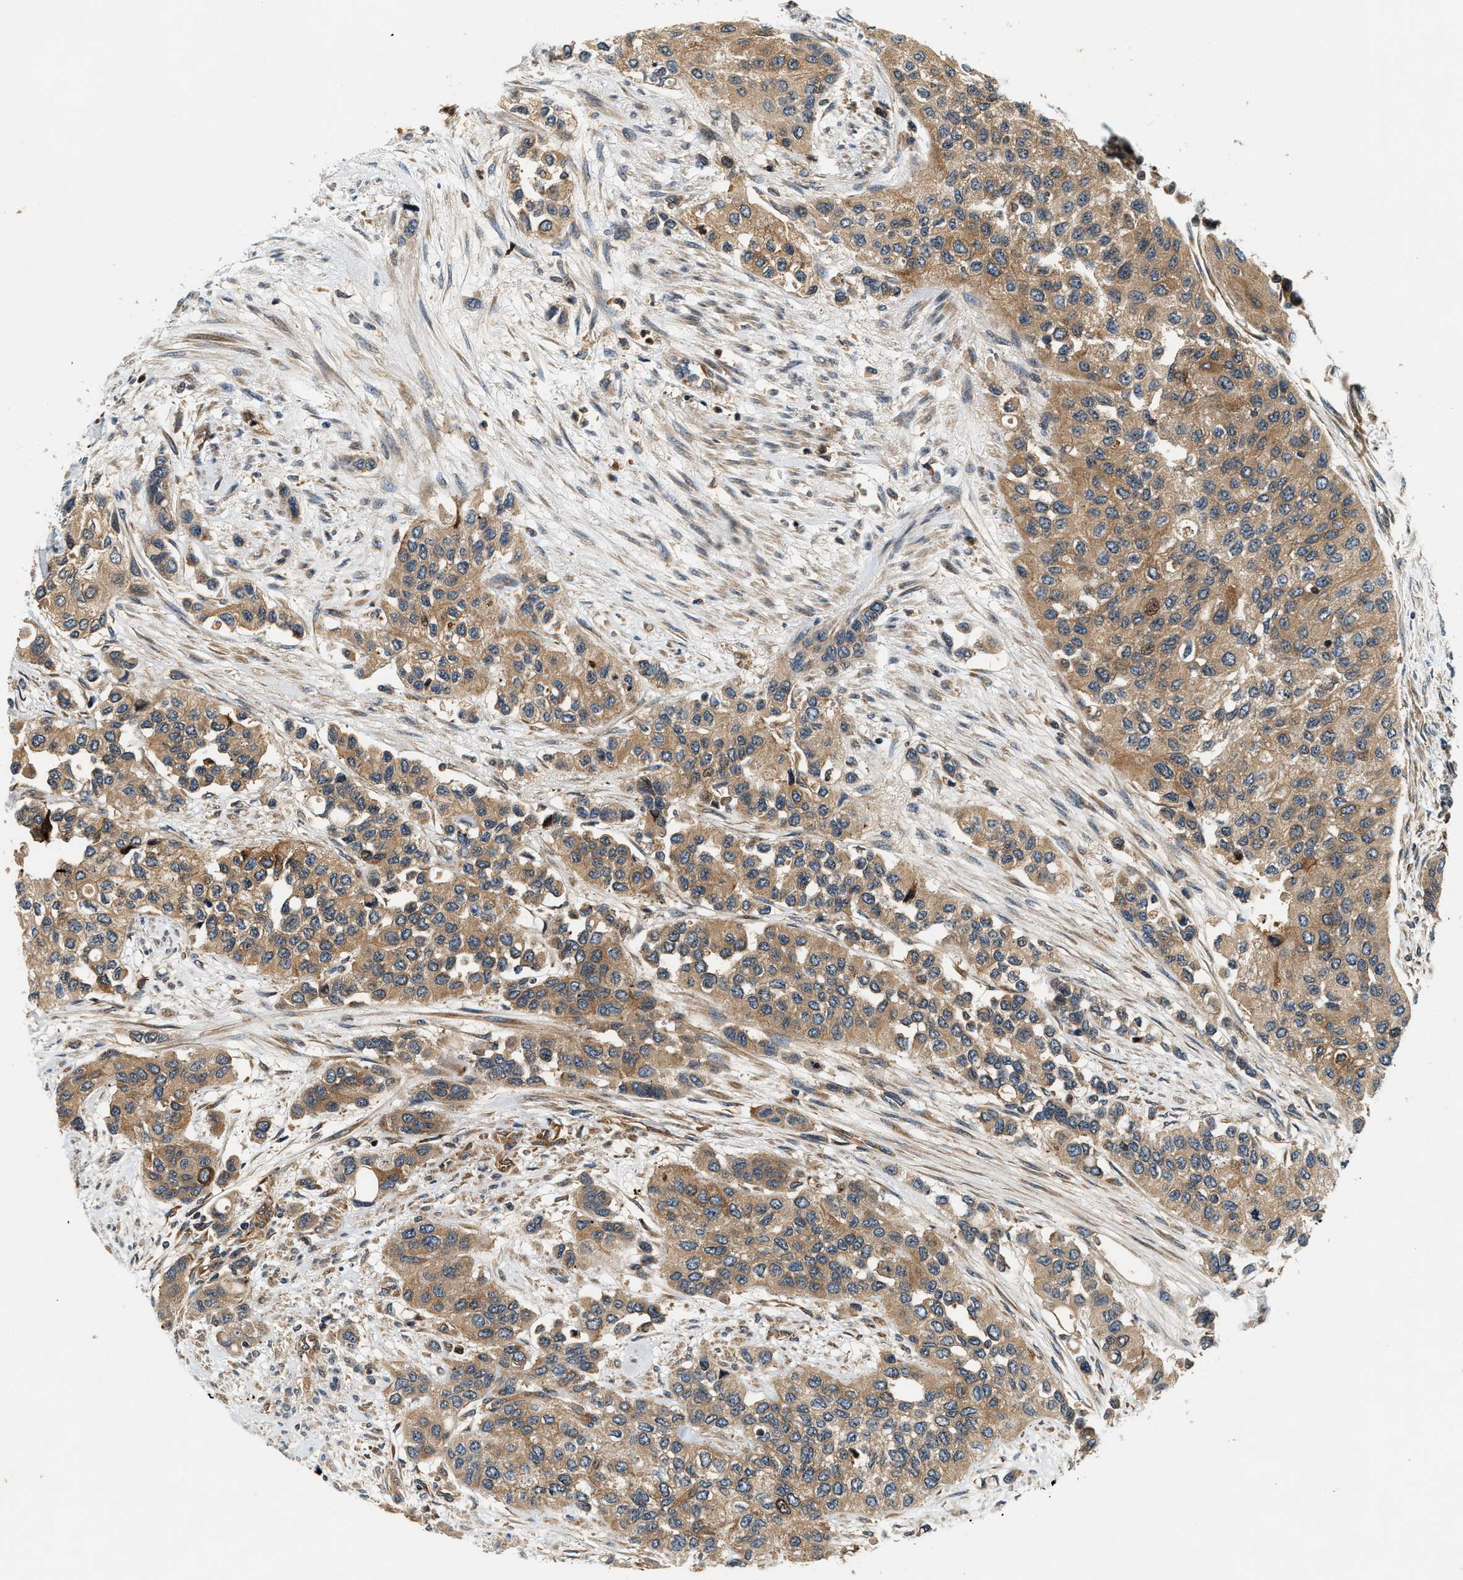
{"staining": {"intensity": "moderate", "quantity": ">75%", "location": "cytoplasmic/membranous"}, "tissue": "urothelial cancer", "cell_type": "Tumor cells", "image_type": "cancer", "snomed": [{"axis": "morphology", "description": "Urothelial carcinoma, High grade"}, {"axis": "topography", "description": "Urinary bladder"}], "caption": "High-grade urothelial carcinoma was stained to show a protein in brown. There is medium levels of moderate cytoplasmic/membranous positivity in about >75% of tumor cells.", "gene": "SAMD9", "patient": {"sex": "female", "age": 56}}